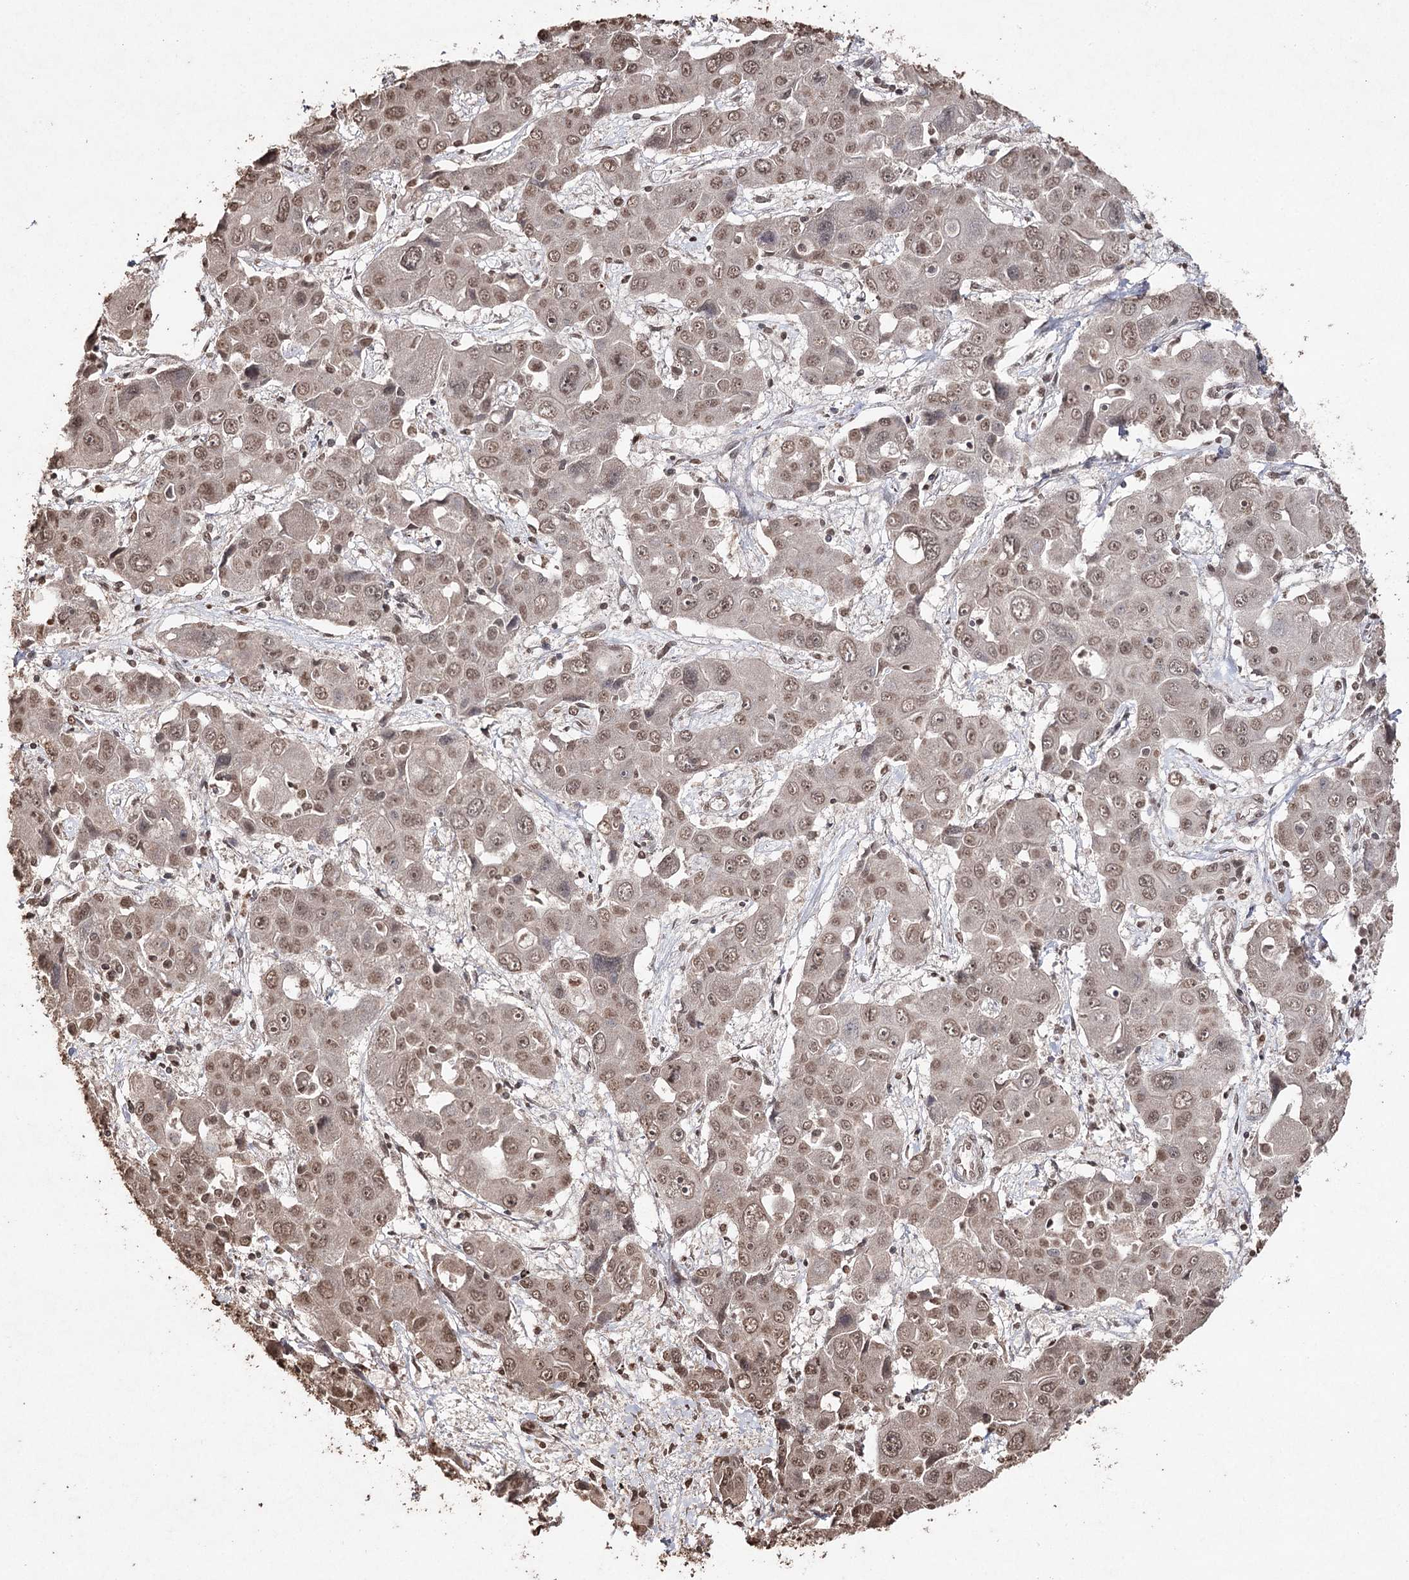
{"staining": {"intensity": "moderate", "quantity": ">75%", "location": "nuclear"}, "tissue": "liver cancer", "cell_type": "Tumor cells", "image_type": "cancer", "snomed": [{"axis": "morphology", "description": "Cholangiocarcinoma"}, {"axis": "topography", "description": "Liver"}], "caption": "Immunohistochemical staining of liver cancer exhibits medium levels of moderate nuclear positivity in approximately >75% of tumor cells.", "gene": "ATG14", "patient": {"sex": "male", "age": 67}}